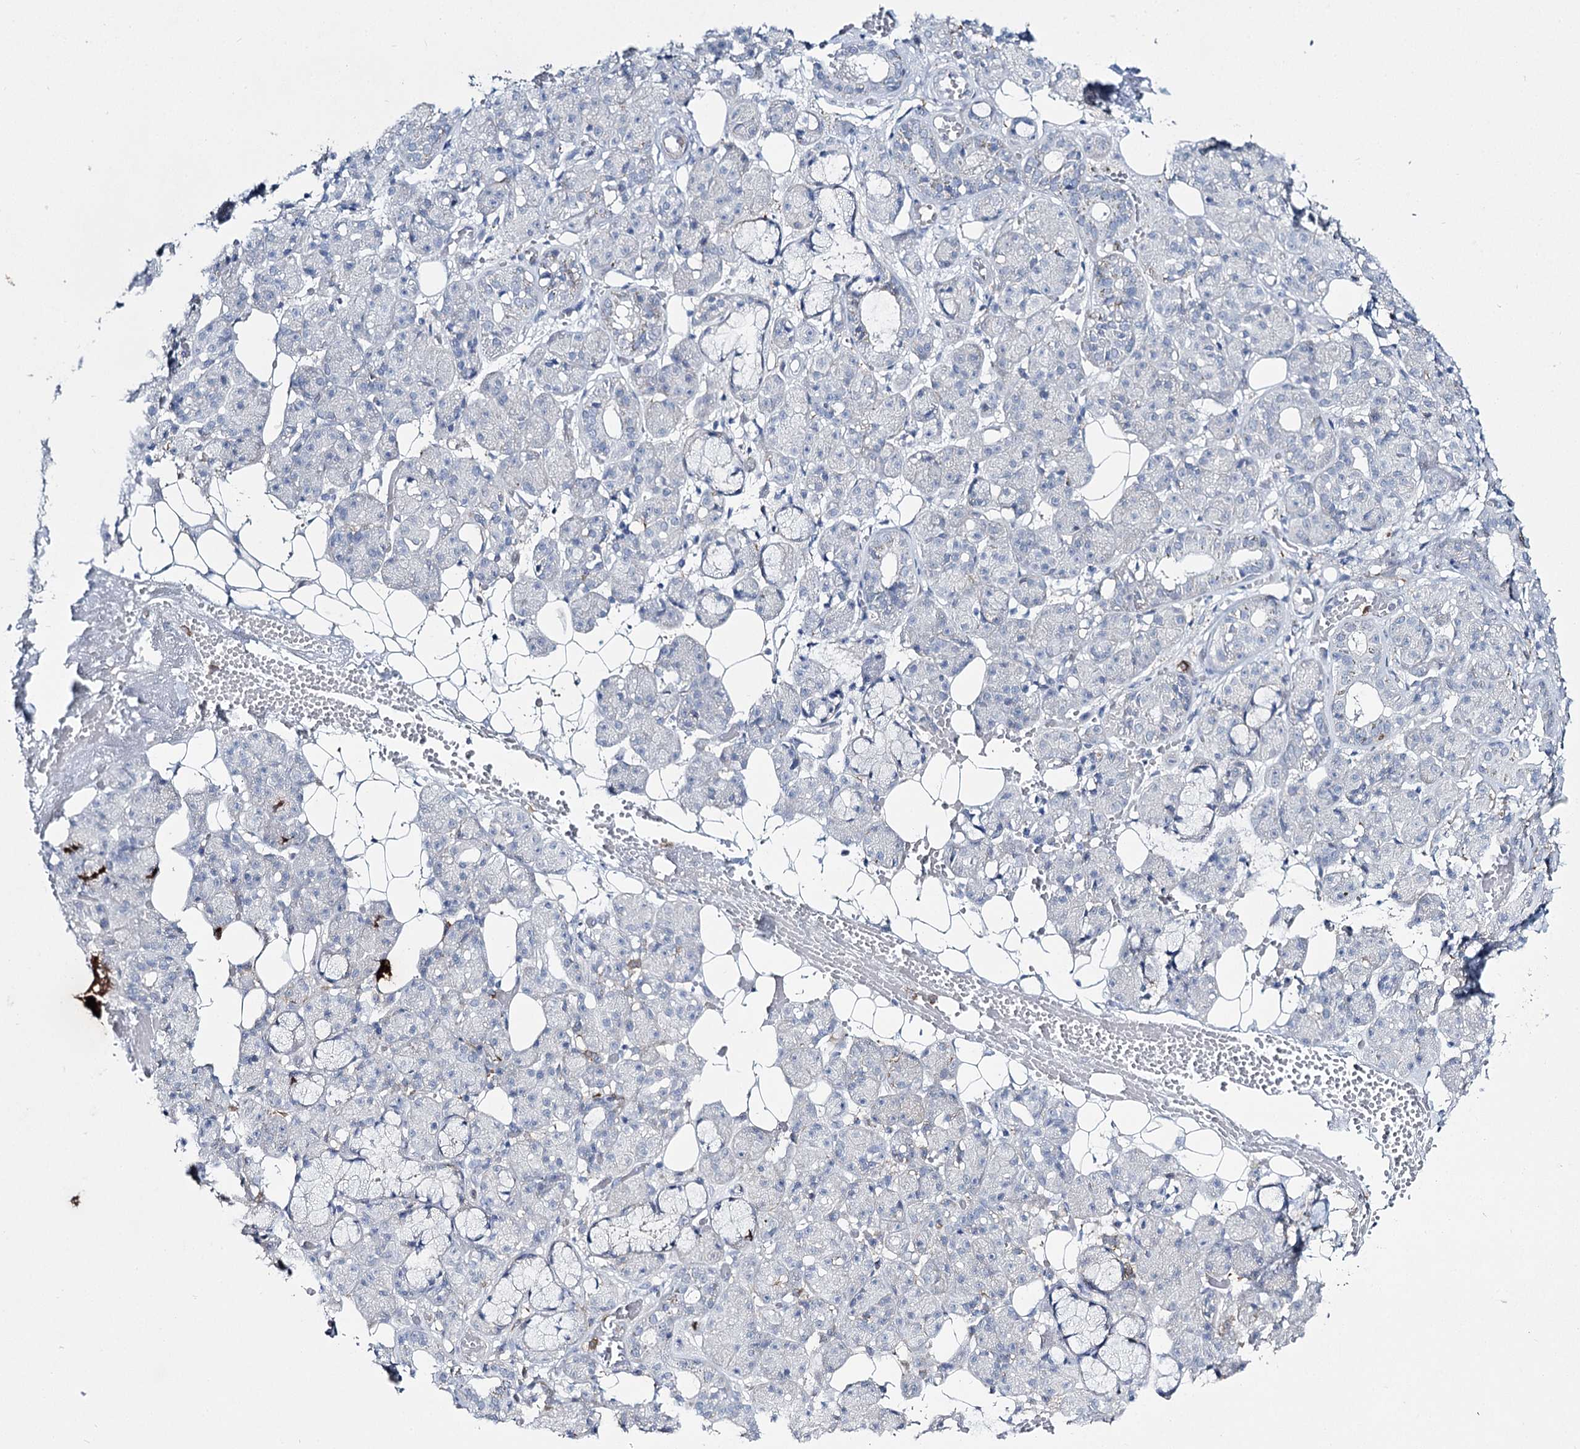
{"staining": {"intensity": "negative", "quantity": "none", "location": "none"}, "tissue": "salivary gland", "cell_type": "Glandular cells", "image_type": "normal", "snomed": [{"axis": "morphology", "description": "Normal tissue, NOS"}, {"axis": "topography", "description": "Salivary gland"}], "caption": "Glandular cells are negative for brown protein staining in unremarkable salivary gland. (Brightfield microscopy of DAB (3,3'-diaminobenzidine) immunohistochemistry (IHC) at high magnification).", "gene": "CCDC88A", "patient": {"sex": "male", "age": 63}}